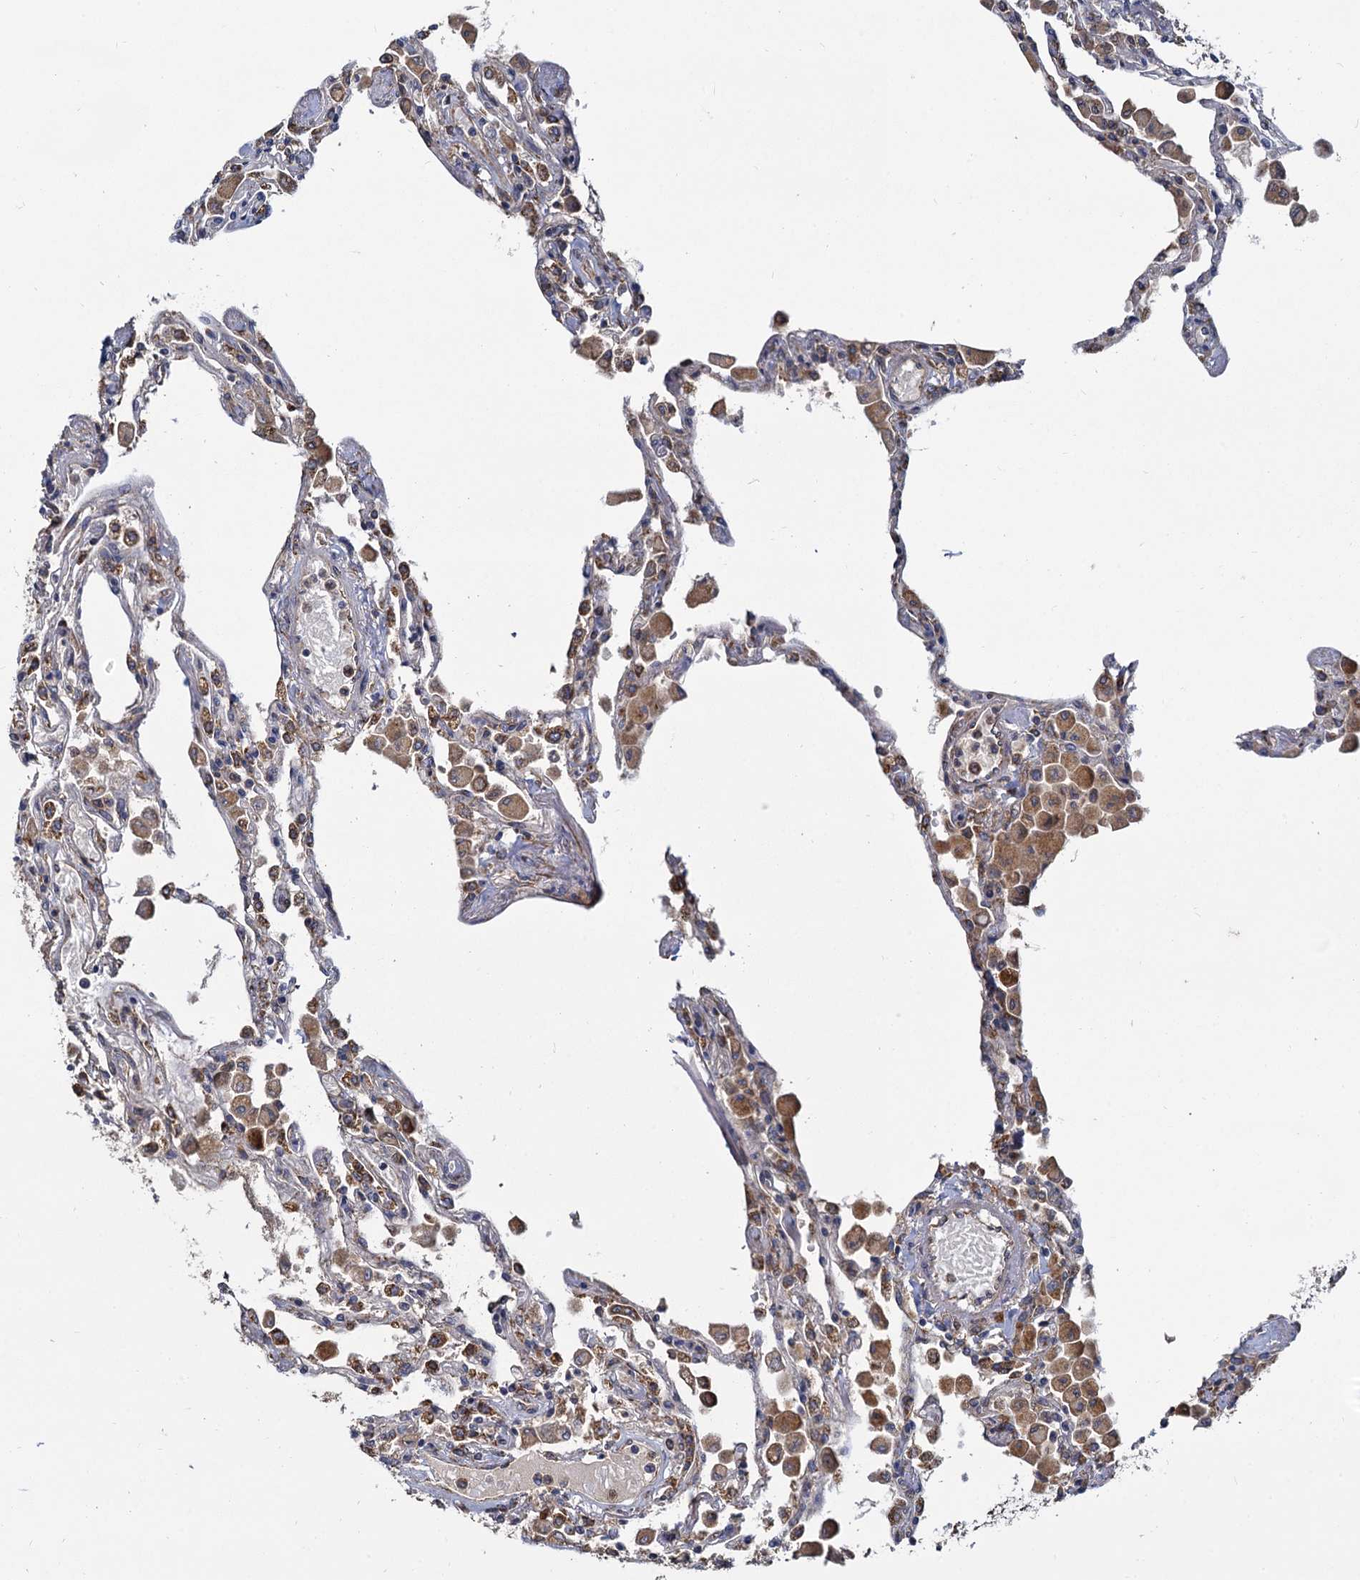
{"staining": {"intensity": "moderate", "quantity": "25%-75%", "location": "cytoplasmic/membranous"}, "tissue": "lung", "cell_type": "Alveolar cells", "image_type": "normal", "snomed": [{"axis": "morphology", "description": "Normal tissue, NOS"}, {"axis": "topography", "description": "Bronchus"}, {"axis": "topography", "description": "Lung"}], "caption": "This is an image of immunohistochemistry staining of unremarkable lung, which shows moderate staining in the cytoplasmic/membranous of alveolar cells.", "gene": "LRRC51", "patient": {"sex": "female", "age": 49}}